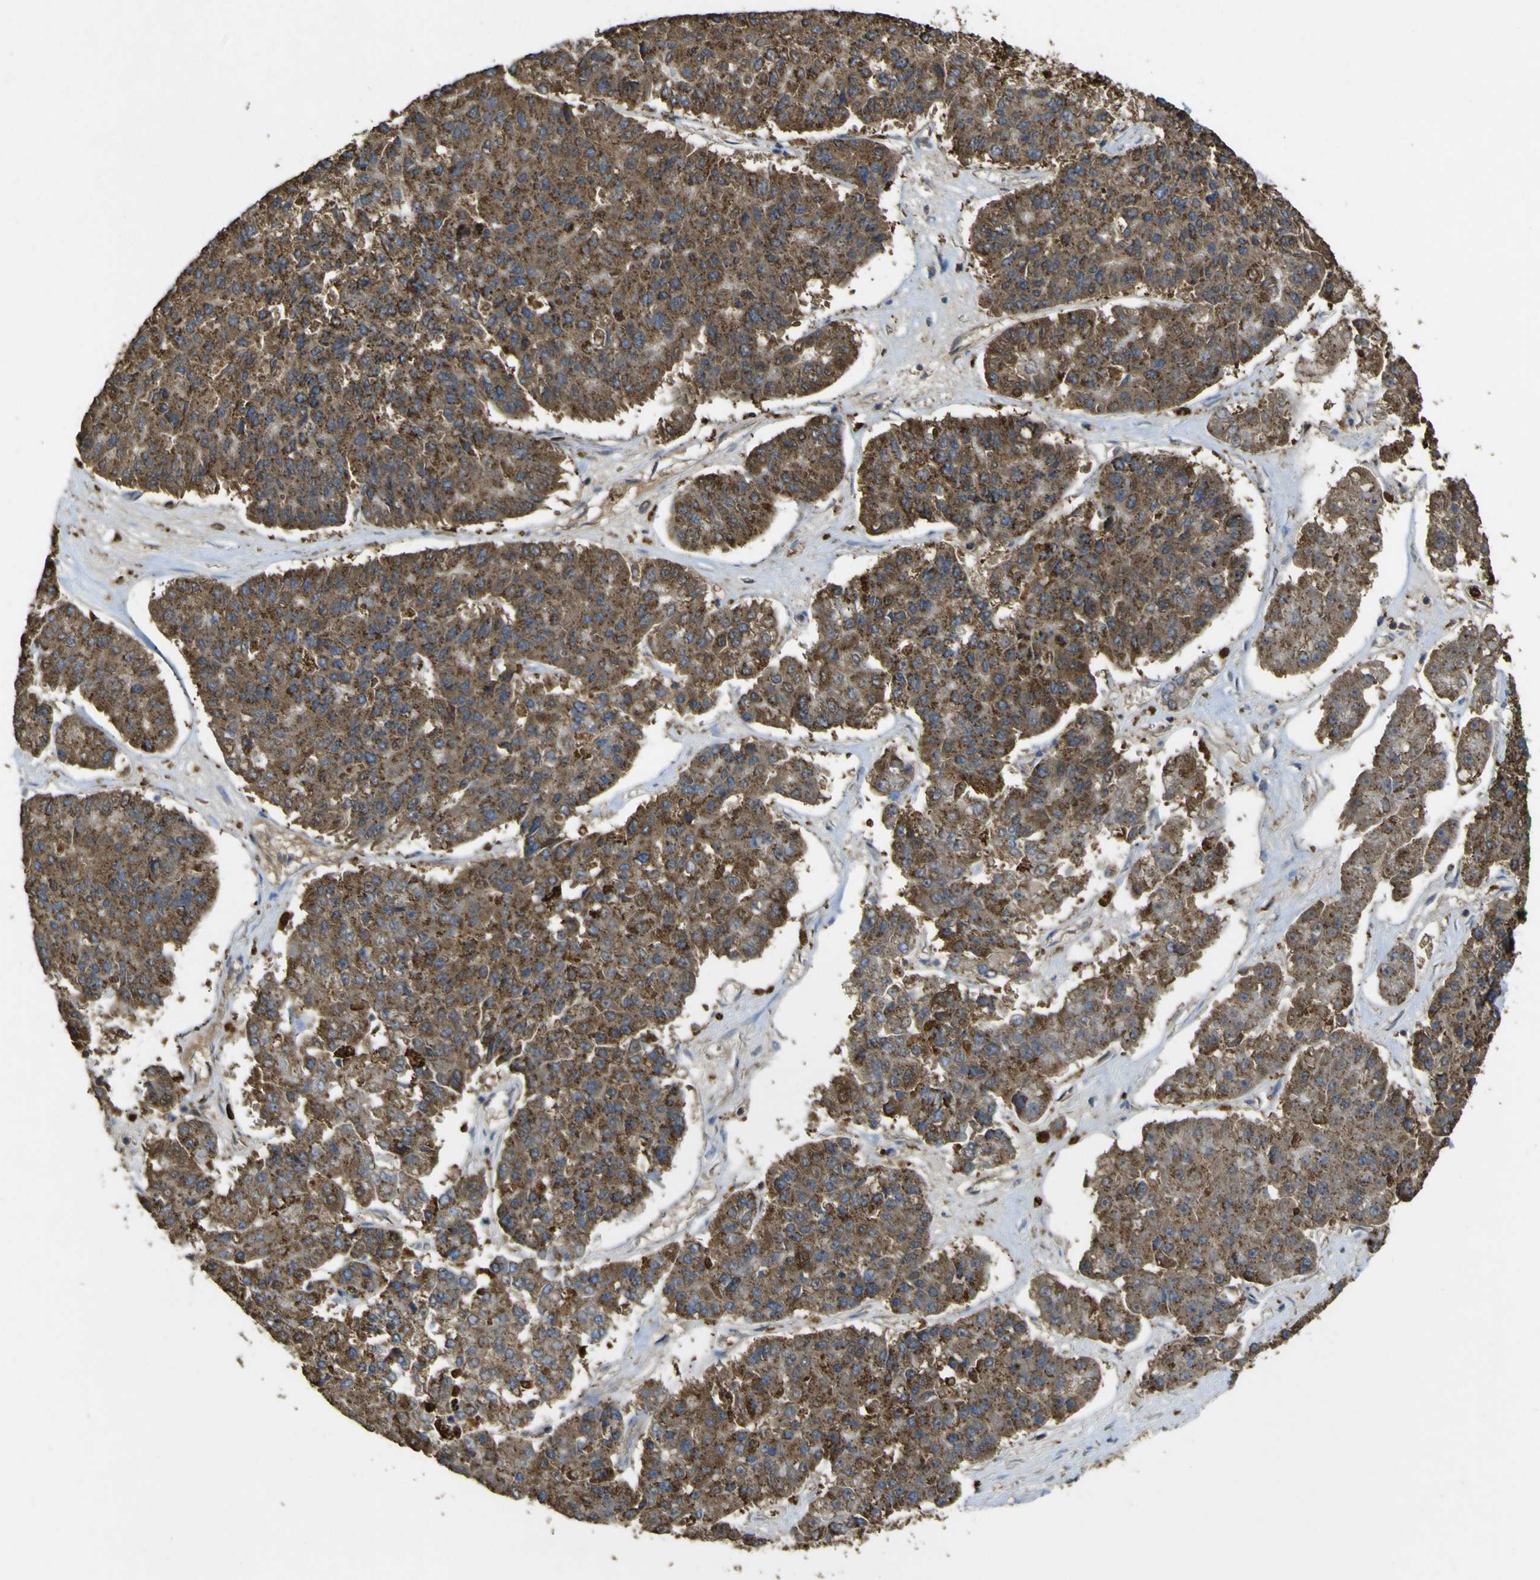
{"staining": {"intensity": "strong", "quantity": ">75%", "location": "cytoplasmic/membranous"}, "tissue": "pancreatic cancer", "cell_type": "Tumor cells", "image_type": "cancer", "snomed": [{"axis": "morphology", "description": "Adenocarcinoma, NOS"}, {"axis": "topography", "description": "Pancreas"}], "caption": "Pancreatic cancer tissue reveals strong cytoplasmic/membranous expression in about >75% of tumor cells, visualized by immunohistochemistry.", "gene": "ACSL3", "patient": {"sex": "male", "age": 50}}